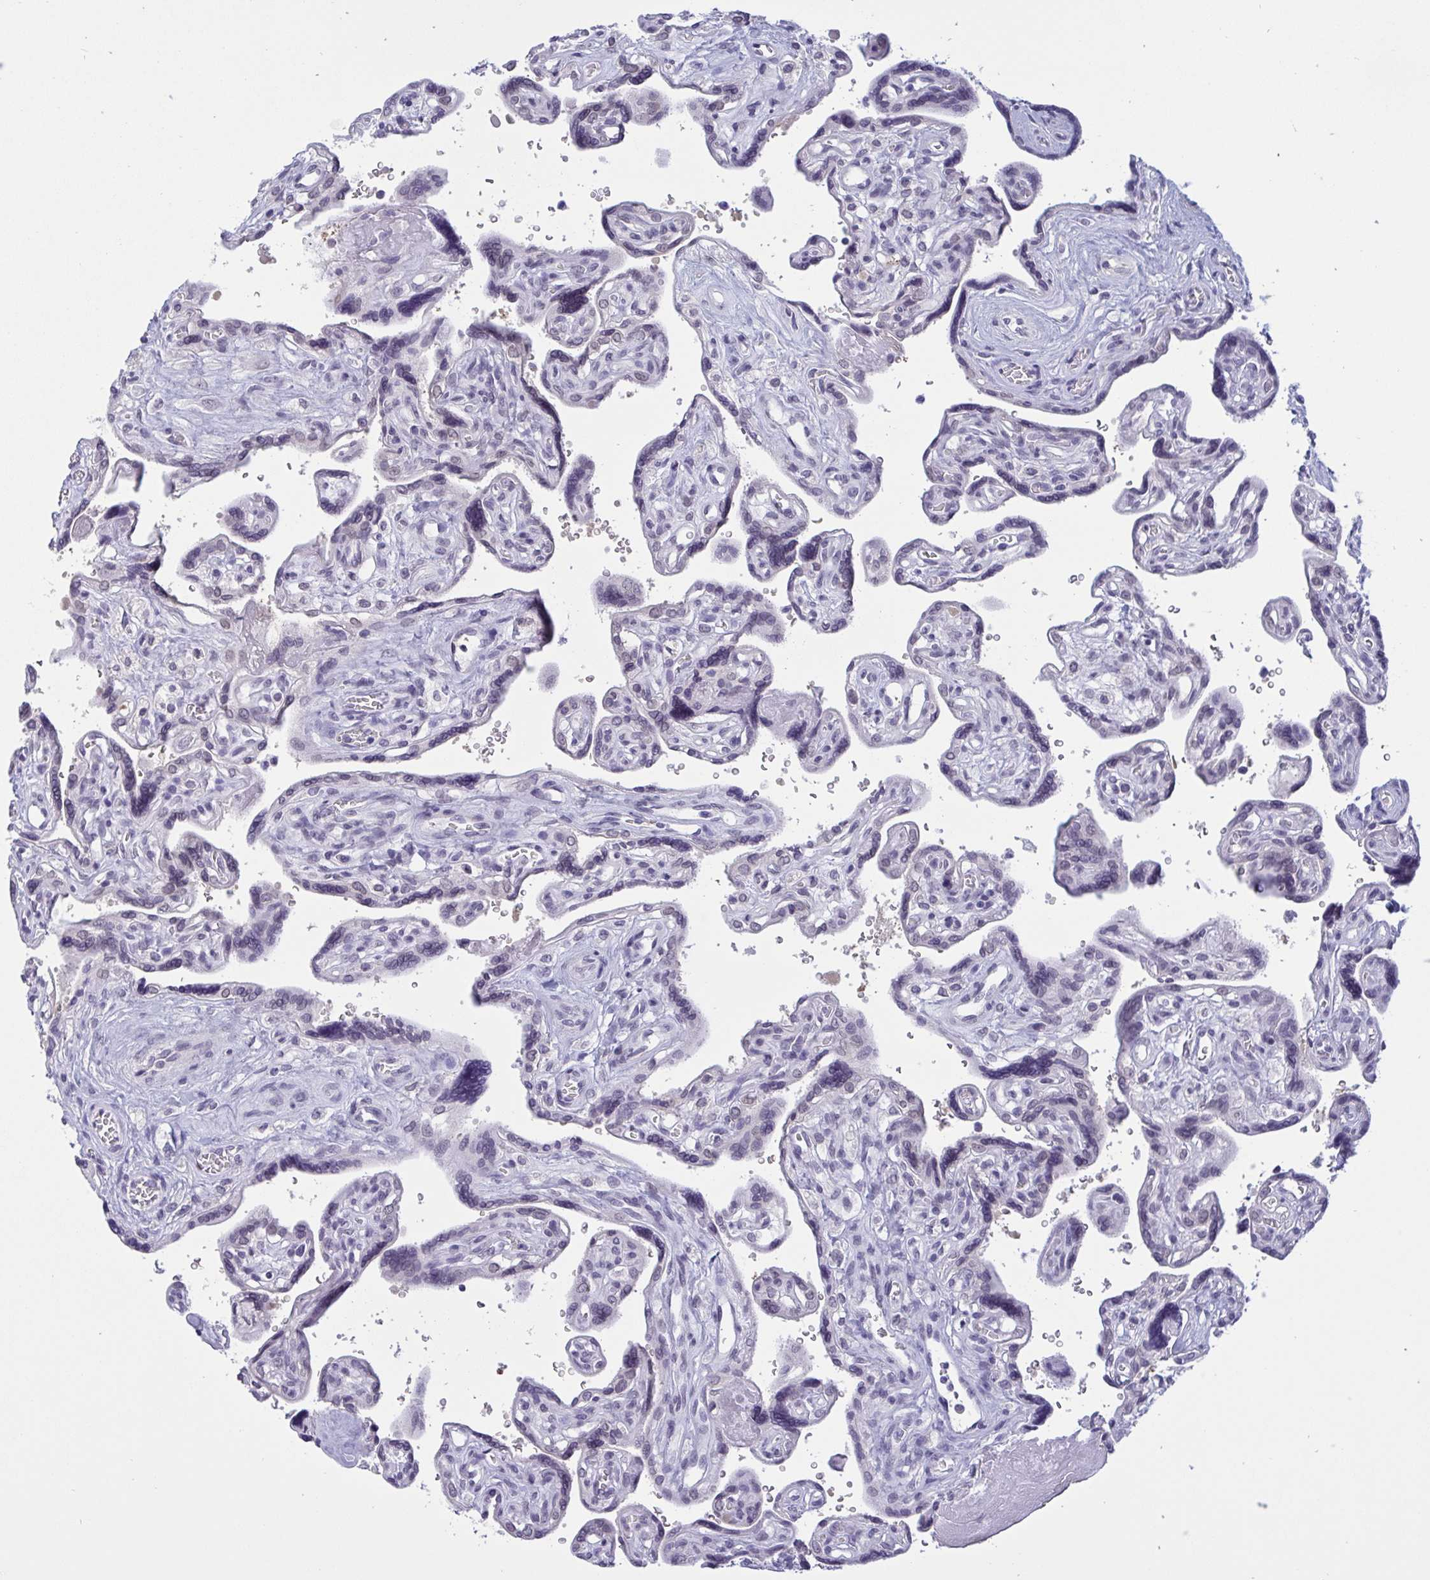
{"staining": {"intensity": "negative", "quantity": "none", "location": "none"}, "tissue": "placenta", "cell_type": "Decidual cells", "image_type": "normal", "snomed": [{"axis": "morphology", "description": "Normal tissue, NOS"}, {"axis": "topography", "description": "Placenta"}], "caption": "Immunohistochemistry (IHC) histopathology image of benign human placenta stained for a protein (brown), which shows no positivity in decidual cells.", "gene": "SERPINB13", "patient": {"sex": "female", "age": 39}}